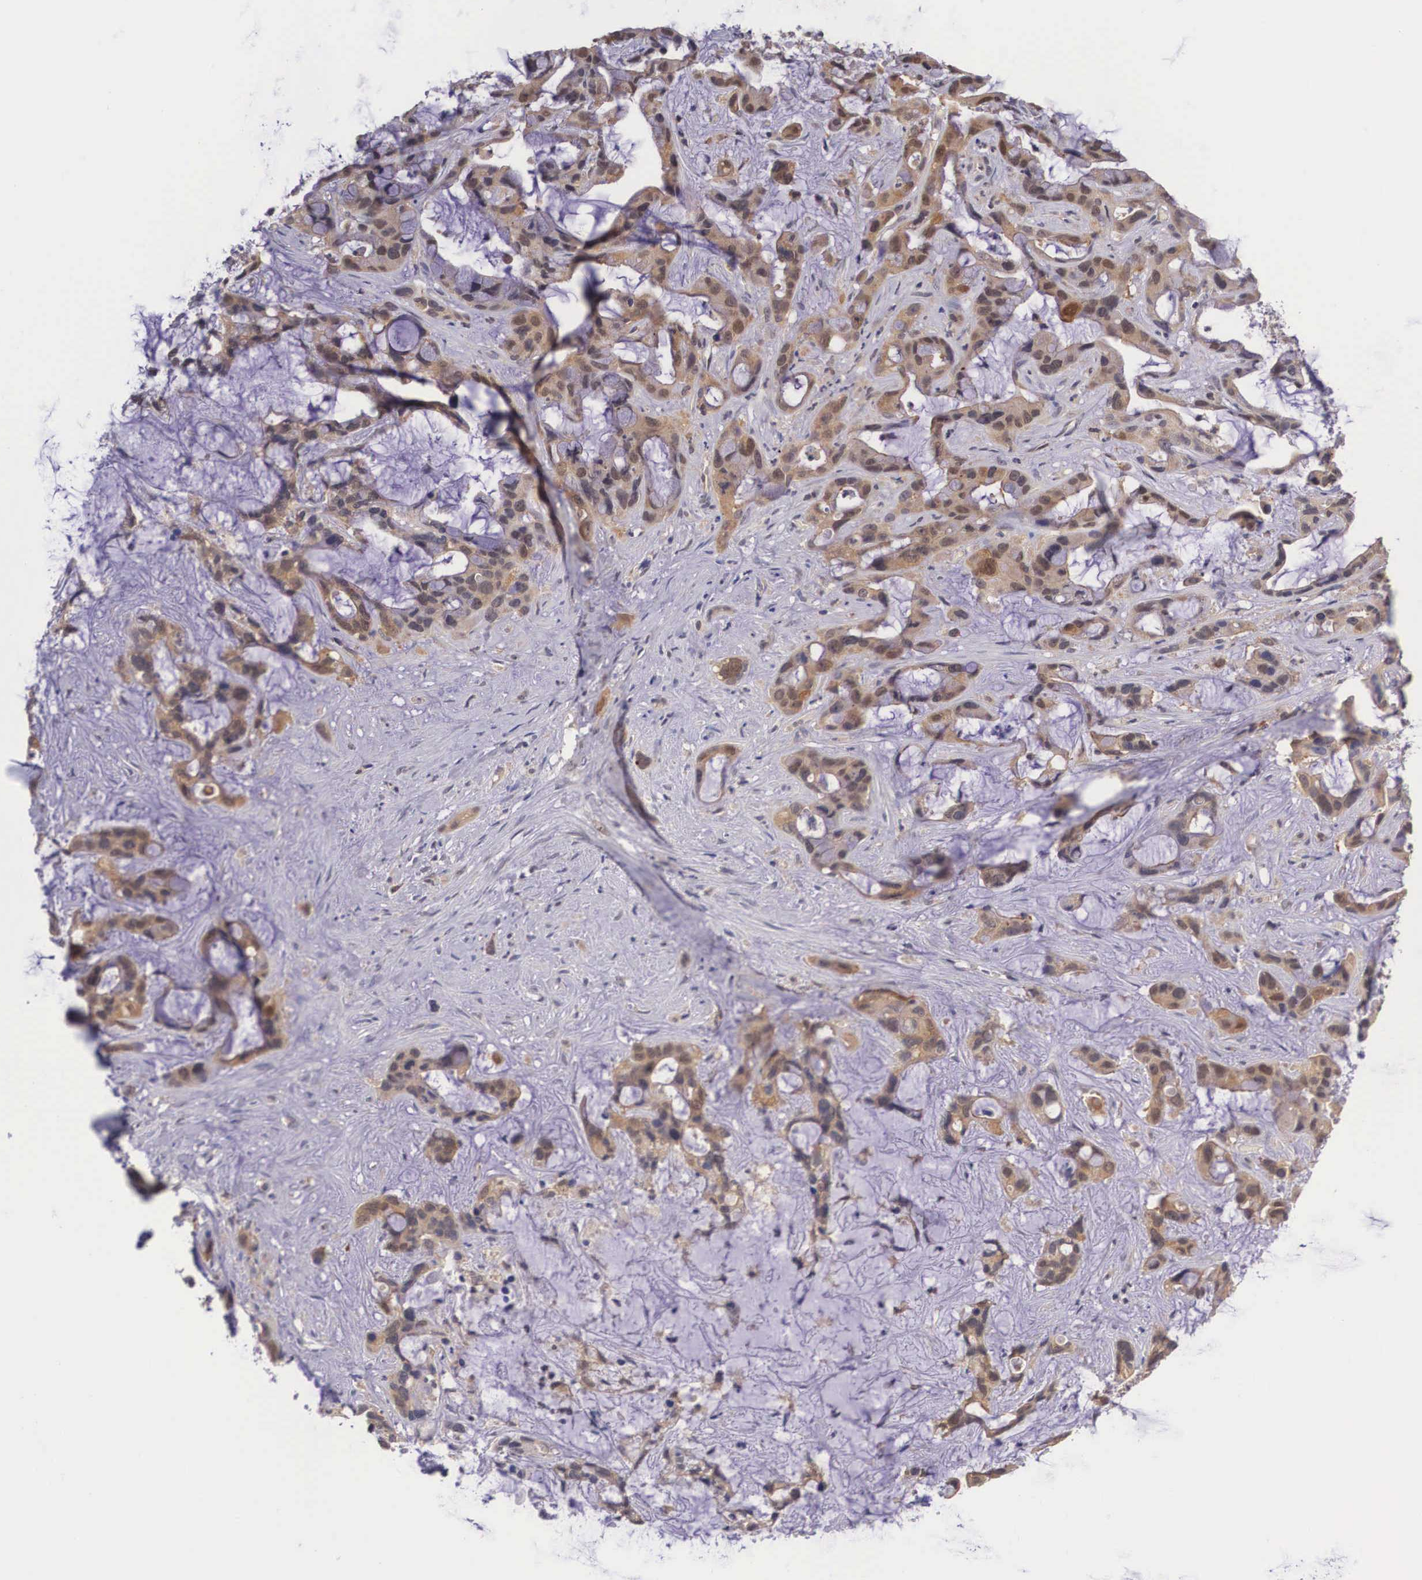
{"staining": {"intensity": "moderate", "quantity": ">75%", "location": "cytoplasmic/membranous"}, "tissue": "liver cancer", "cell_type": "Tumor cells", "image_type": "cancer", "snomed": [{"axis": "morphology", "description": "Cholangiocarcinoma"}, {"axis": "topography", "description": "Liver"}], "caption": "Immunohistochemical staining of human liver cancer (cholangiocarcinoma) reveals medium levels of moderate cytoplasmic/membranous staining in about >75% of tumor cells. The staining was performed using DAB (3,3'-diaminobenzidine), with brown indicating positive protein expression. Nuclei are stained blue with hematoxylin.", "gene": "IGBP1", "patient": {"sex": "female", "age": 65}}